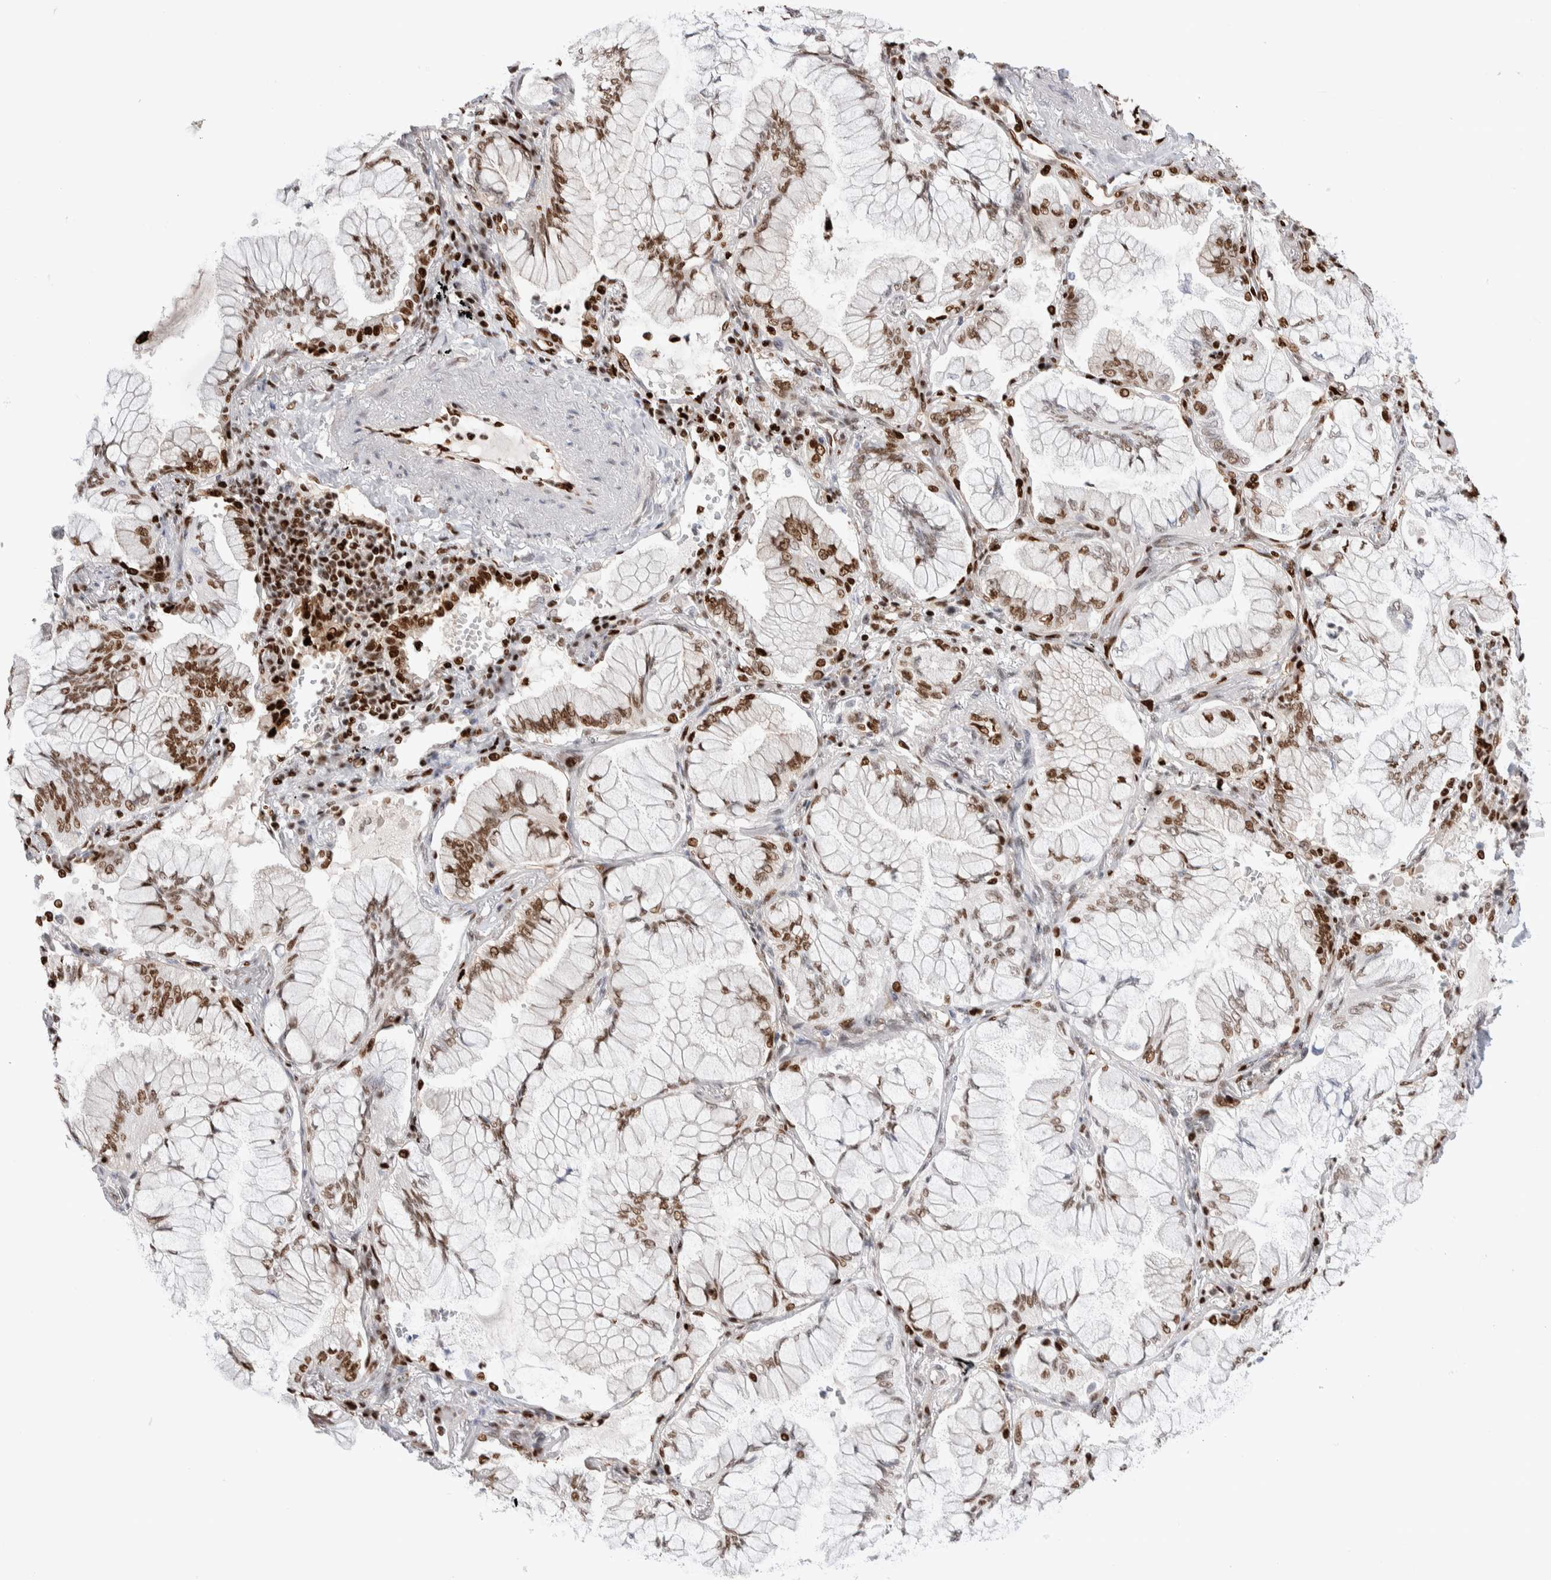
{"staining": {"intensity": "strong", "quantity": "25%-75%", "location": "nuclear"}, "tissue": "lung cancer", "cell_type": "Tumor cells", "image_type": "cancer", "snomed": [{"axis": "morphology", "description": "Adenocarcinoma, NOS"}, {"axis": "topography", "description": "Lung"}], "caption": "High-magnification brightfield microscopy of lung cancer (adenocarcinoma) stained with DAB (3,3'-diaminobenzidine) (brown) and counterstained with hematoxylin (blue). tumor cells exhibit strong nuclear positivity is seen in about25%-75% of cells. Nuclei are stained in blue.", "gene": "RNASEK-C17orf49", "patient": {"sex": "female", "age": 70}}